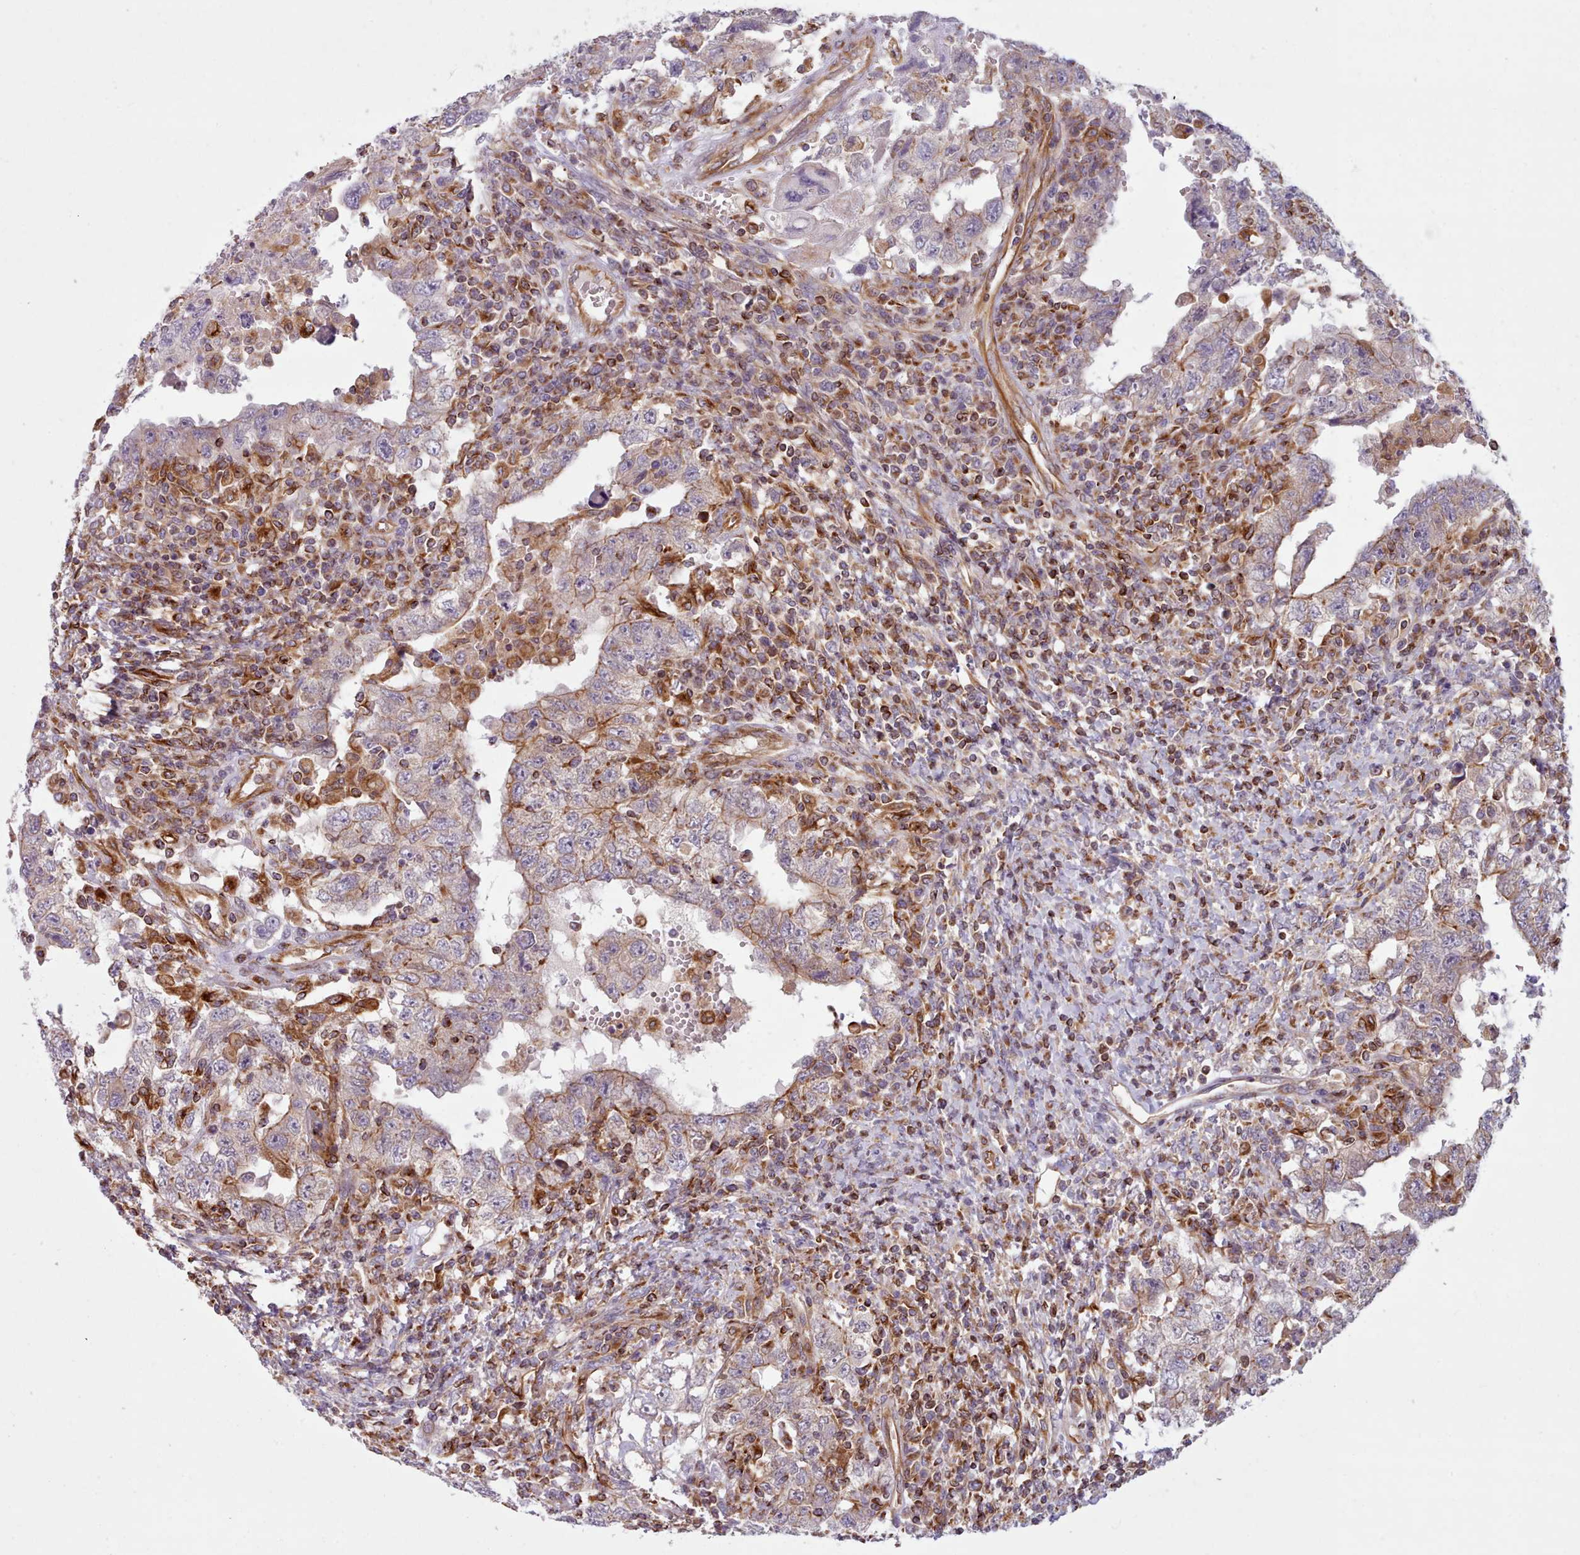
{"staining": {"intensity": "moderate", "quantity": "25%-75%", "location": "cytoplasmic/membranous"}, "tissue": "testis cancer", "cell_type": "Tumor cells", "image_type": "cancer", "snomed": [{"axis": "morphology", "description": "Carcinoma, Embryonal, NOS"}, {"axis": "topography", "description": "Testis"}], "caption": "High-power microscopy captured an immunohistochemistry (IHC) photomicrograph of embryonal carcinoma (testis), revealing moderate cytoplasmic/membranous staining in approximately 25%-75% of tumor cells. The staining is performed using DAB brown chromogen to label protein expression. The nuclei are counter-stained blue using hematoxylin.", "gene": "CRYBG1", "patient": {"sex": "male", "age": 26}}